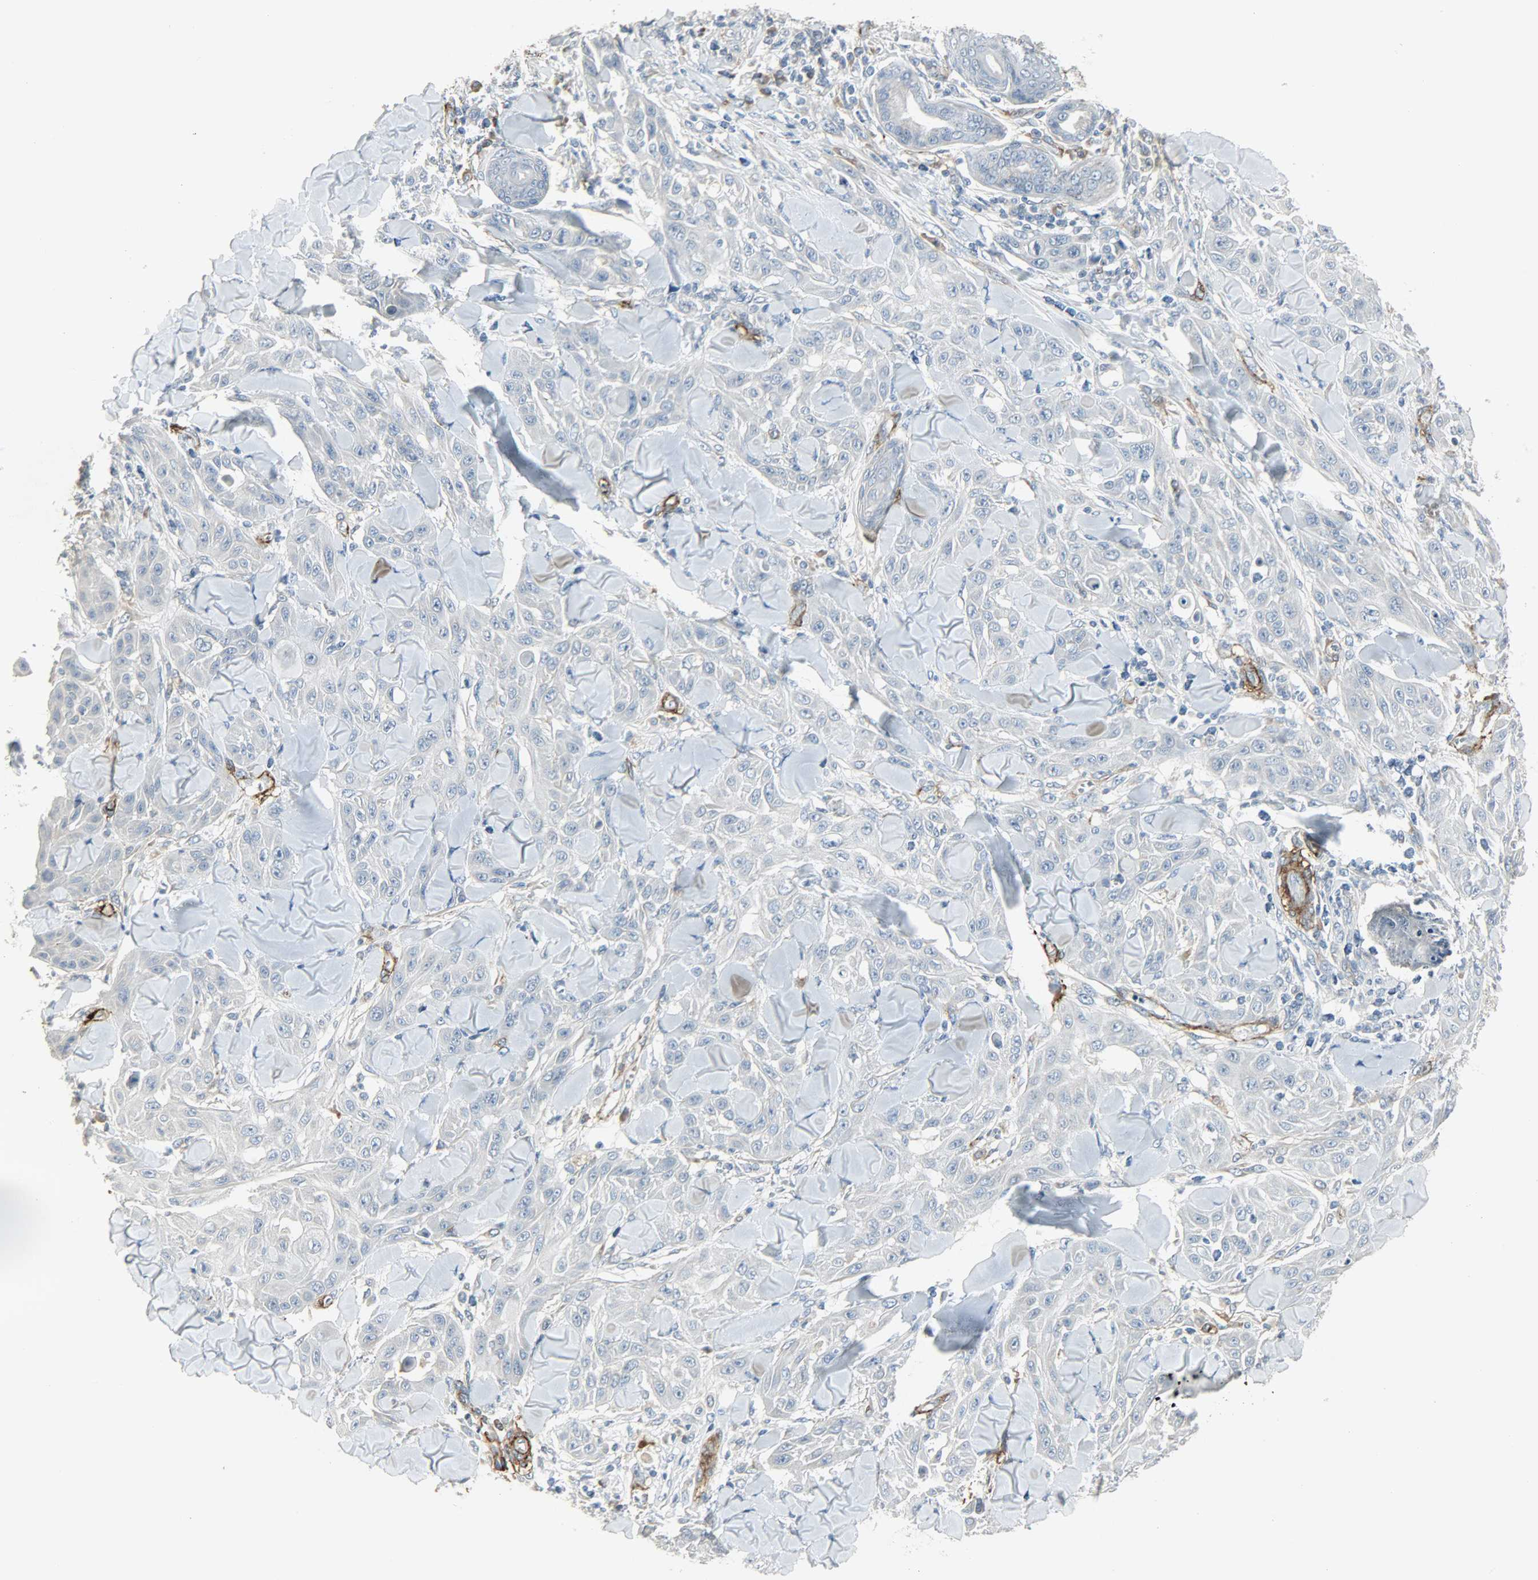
{"staining": {"intensity": "negative", "quantity": "none", "location": "none"}, "tissue": "skin cancer", "cell_type": "Tumor cells", "image_type": "cancer", "snomed": [{"axis": "morphology", "description": "Squamous cell carcinoma, NOS"}, {"axis": "topography", "description": "Skin"}], "caption": "Protein analysis of skin cancer (squamous cell carcinoma) exhibits no significant staining in tumor cells.", "gene": "ENPEP", "patient": {"sex": "male", "age": 24}}